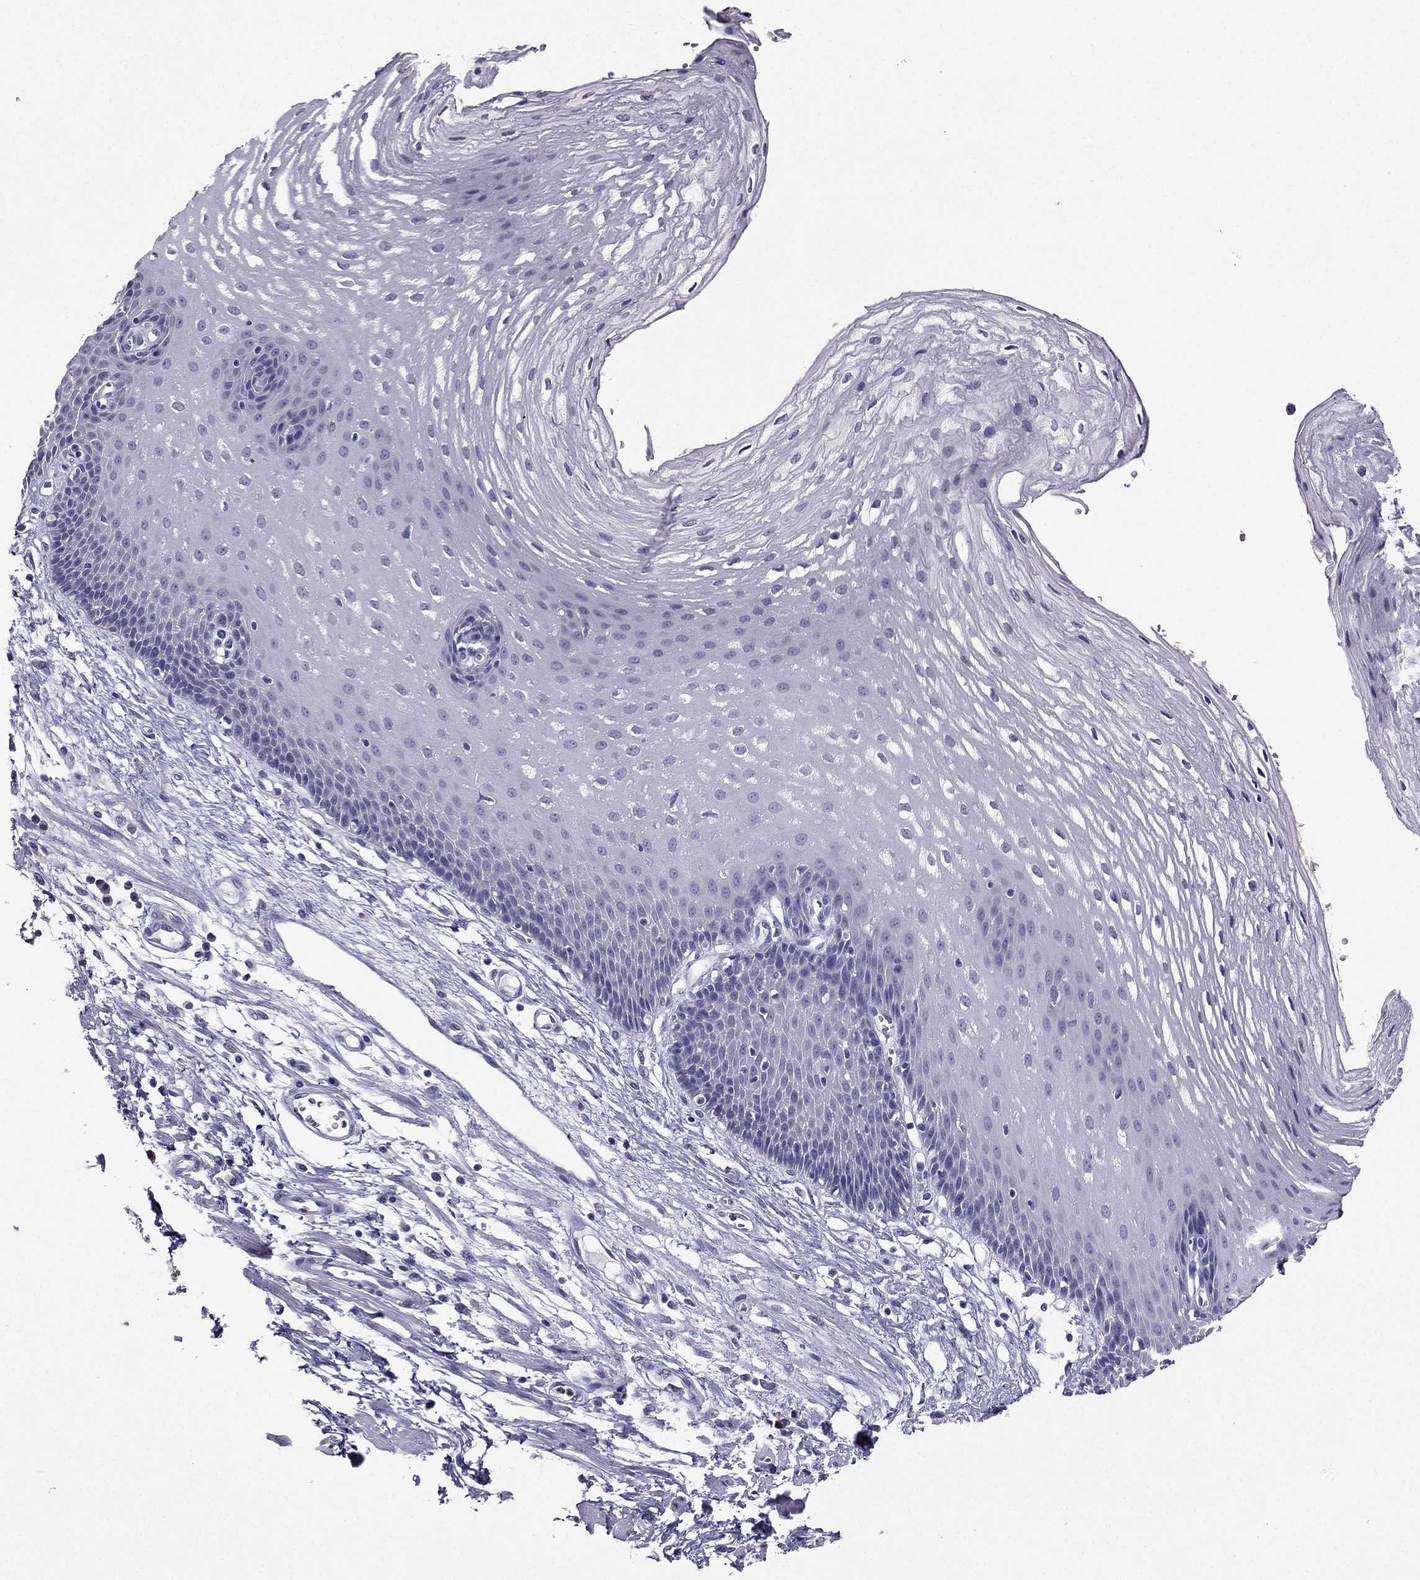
{"staining": {"intensity": "negative", "quantity": "none", "location": "none"}, "tissue": "esophagus", "cell_type": "Squamous epithelial cells", "image_type": "normal", "snomed": [{"axis": "morphology", "description": "Normal tissue, NOS"}, {"axis": "topography", "description": "Esophagus"}], "caption": "Squamous epithelial cells are negative for protein expression in normal human esophagus. Brightfield microscopy of immunohistochemistry stained with DAB (3,3'-diaminobenzidine) (brown) and hematoxylin (blue), captured at high magnification.", "gene": "ARID3A", "patient": {"sex": "male", "age": 72}}